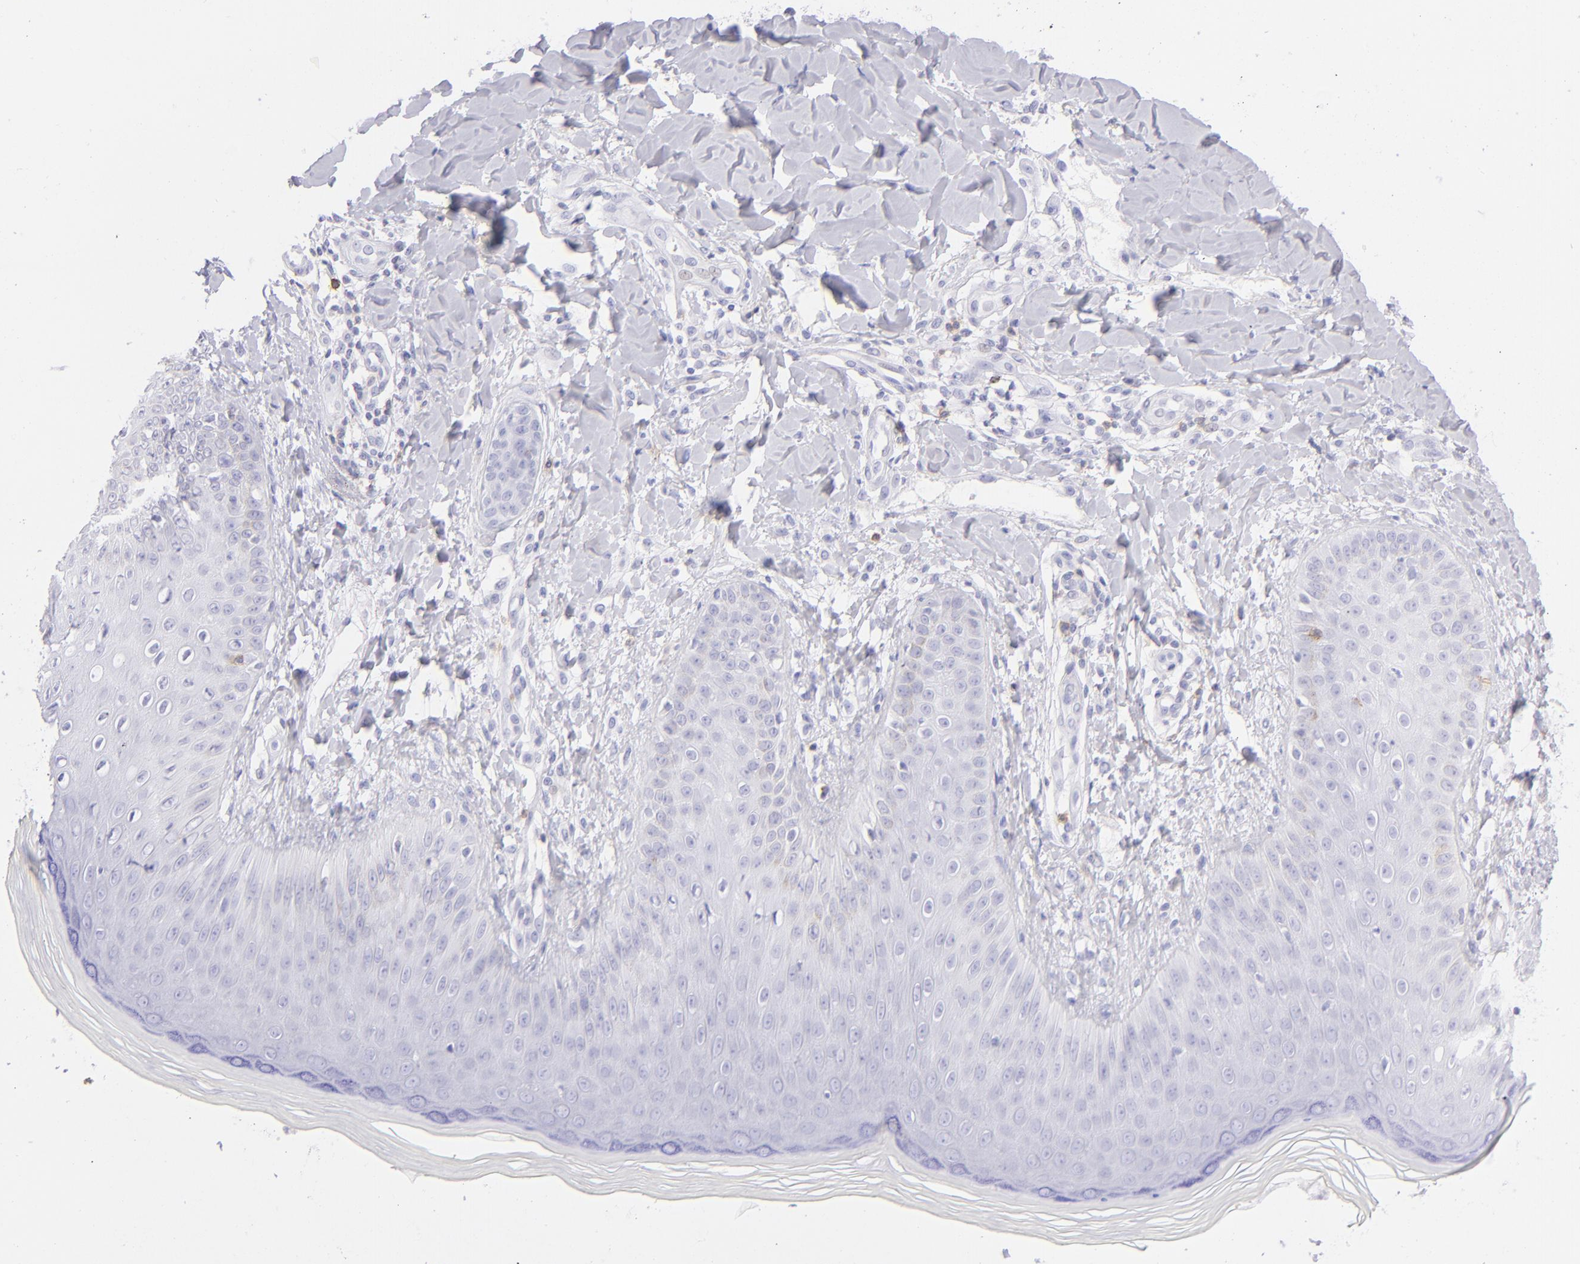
{"staining": {"intensity": "negative", "quantity": "none", "location": "none"}, "tissue": "skin", "cell_type": "Epidermal cells", "image_type": "normal", "snomed": [{"axis": "morphology", "description": "Normal tissue, NOS"}, {"axis": "morphology", "description": "Inflammation, NOS"}, {"axis": "topography", "description": "Soft tissue"}, {"axis": "topography", "description": "Anal"}], "caption": "Protein analysis of normal skin demonstrates no significant staining in epidermal cells.", "gene": "CD69", "patient": {"sex": "female", "age": 15}}